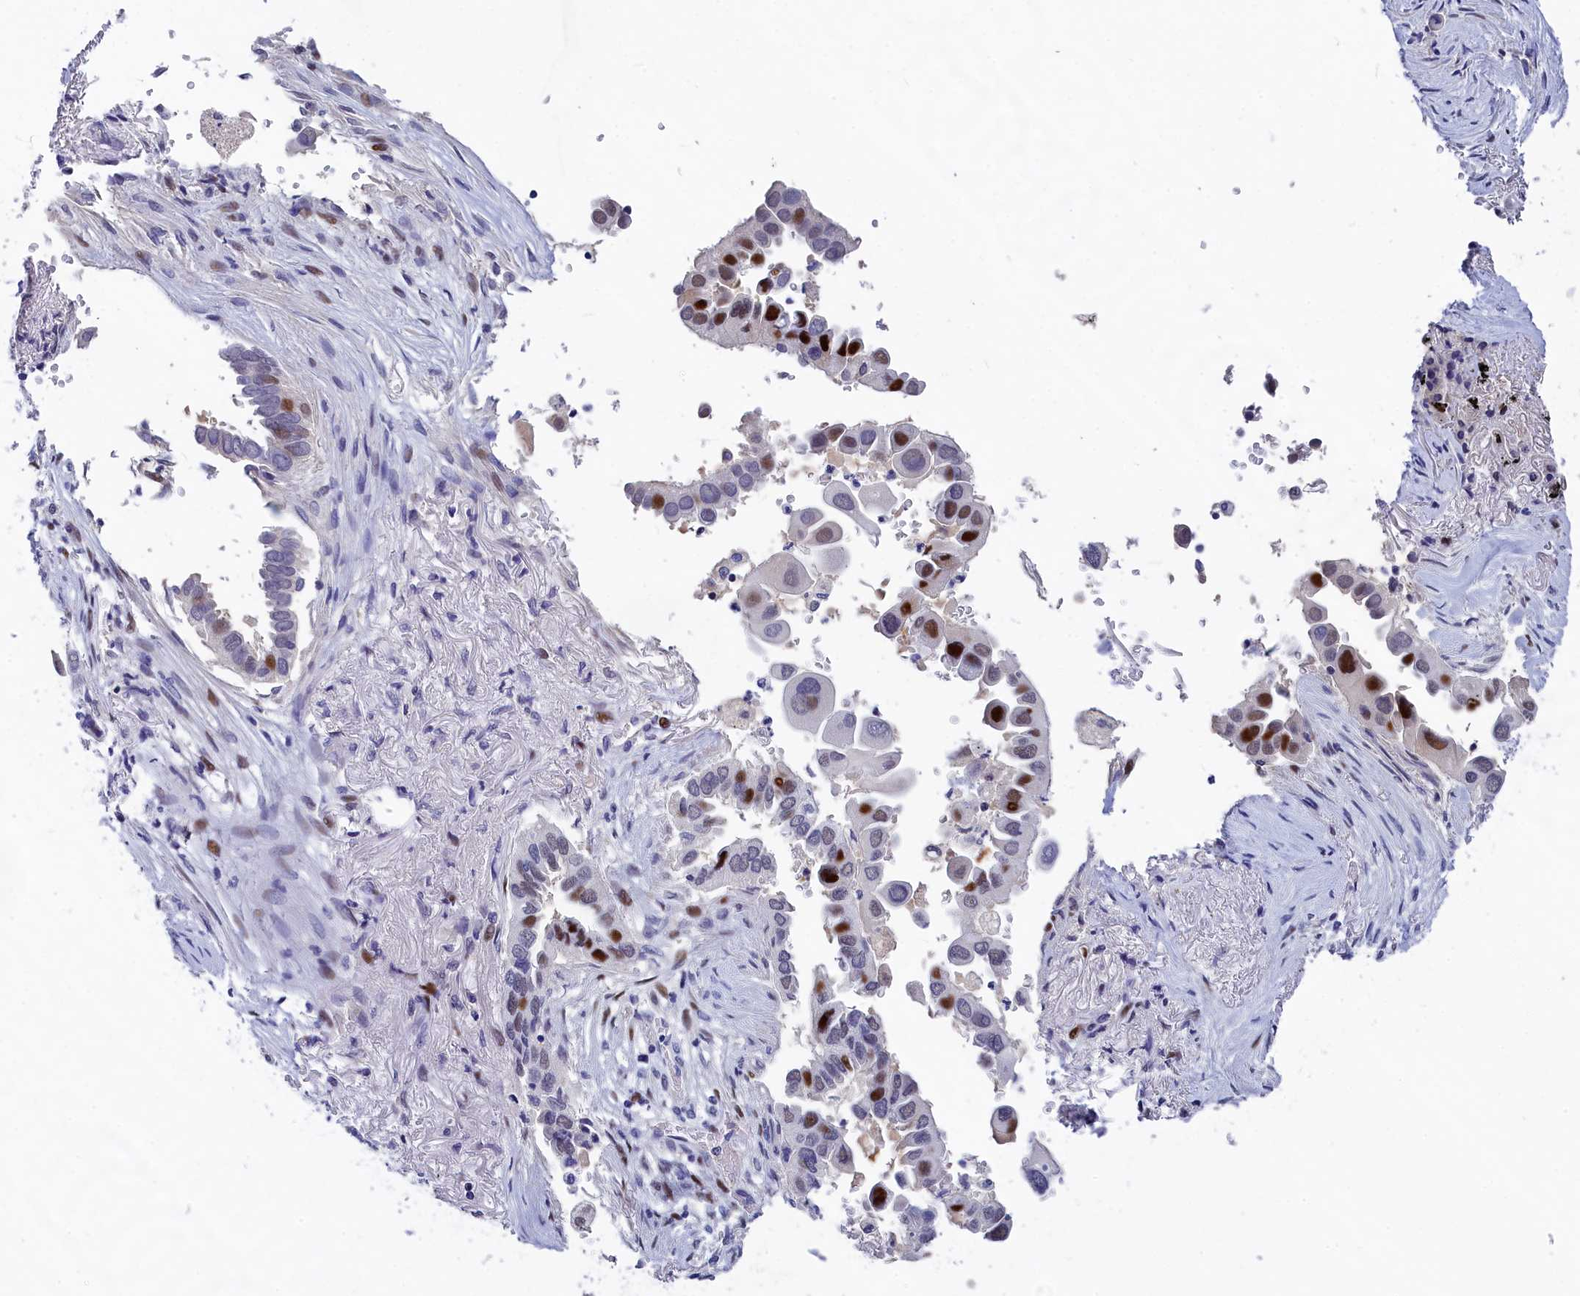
{"staining": {"intensity": "strong", "quantity": "25%-75%", "location": "nuclear"}, "tissue": "lung cancer", "cell_type": "Tumor cells", "image_type": "cancer", "snomed": [{"axis": "morphology", "description": "Adenocarcinoma, NOS"}, {"axis": "topography", "description": "Lung"}], "caption": "The photomicrograph displays staining of lung cancer (adenocarcinoma), revealing strong nuclear protein expression (brown color) within tumor cells.", "gene": "NKPD1", "patient": {"sex": "female", "age": 76}}